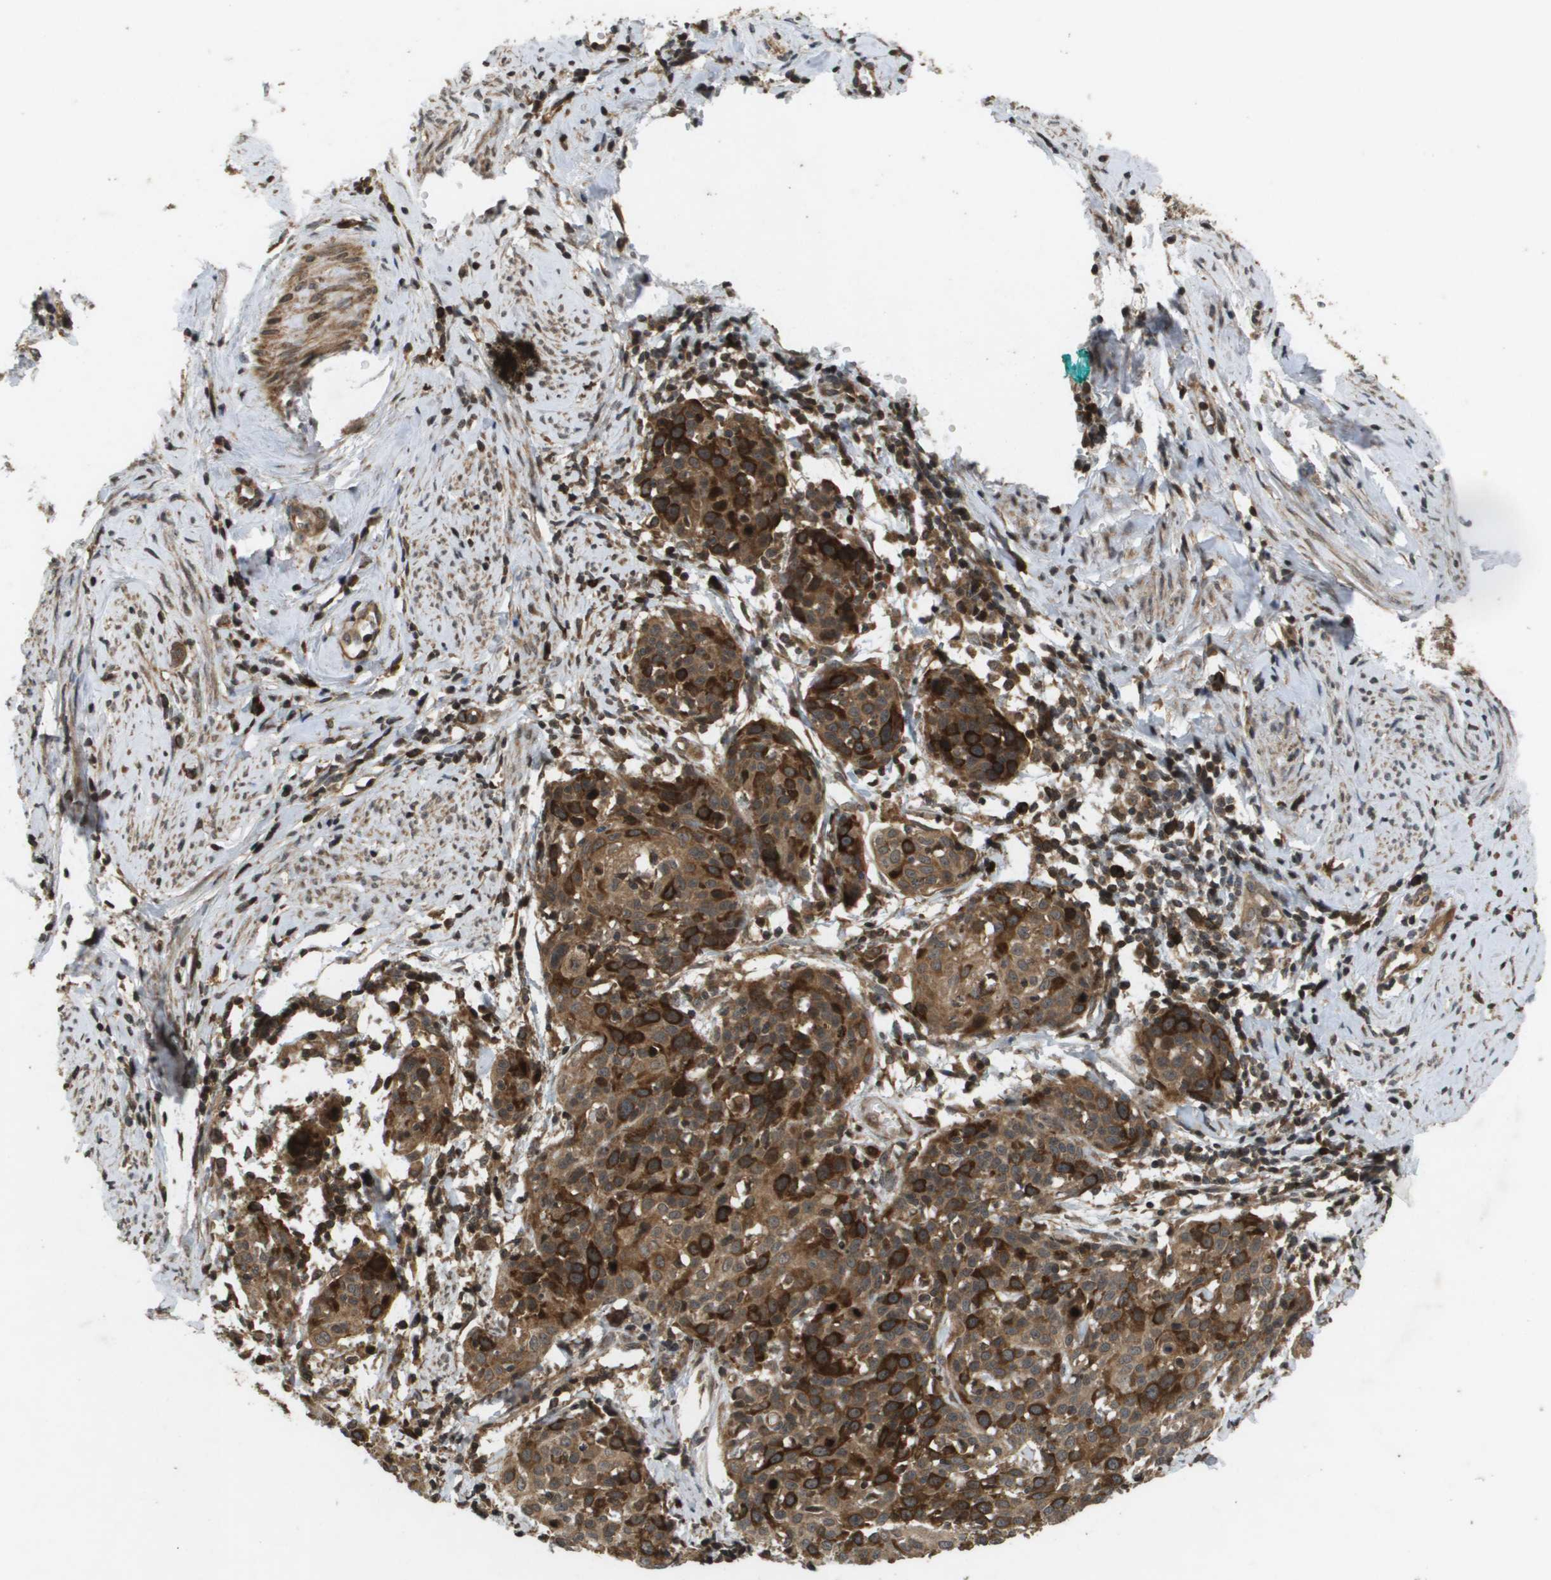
{"staining": {"intensity": "strong", "quantity": ">75%", "location": "cytoplasmic/membranous,nuclear"}, "tissue": "cervical cancer", "cell_type": "Tumor cells", "image_type": "cancer", "snomed": [{"axis": "morphology", "description": "Squamous cell carcinoma, NOS"}, {"axis": "topography", "description": "Cervix"}], "caption": "A photomicrograph showing strong cytoplasmic/membranous and nuclear expression in approximately >75% of tumor cells in cervical cancer (squamous cell carcinoma), as visualized by brown immunohistochemical staining.", "gene": "KIF11", "patient": {"sex": "female", "age": 38}}